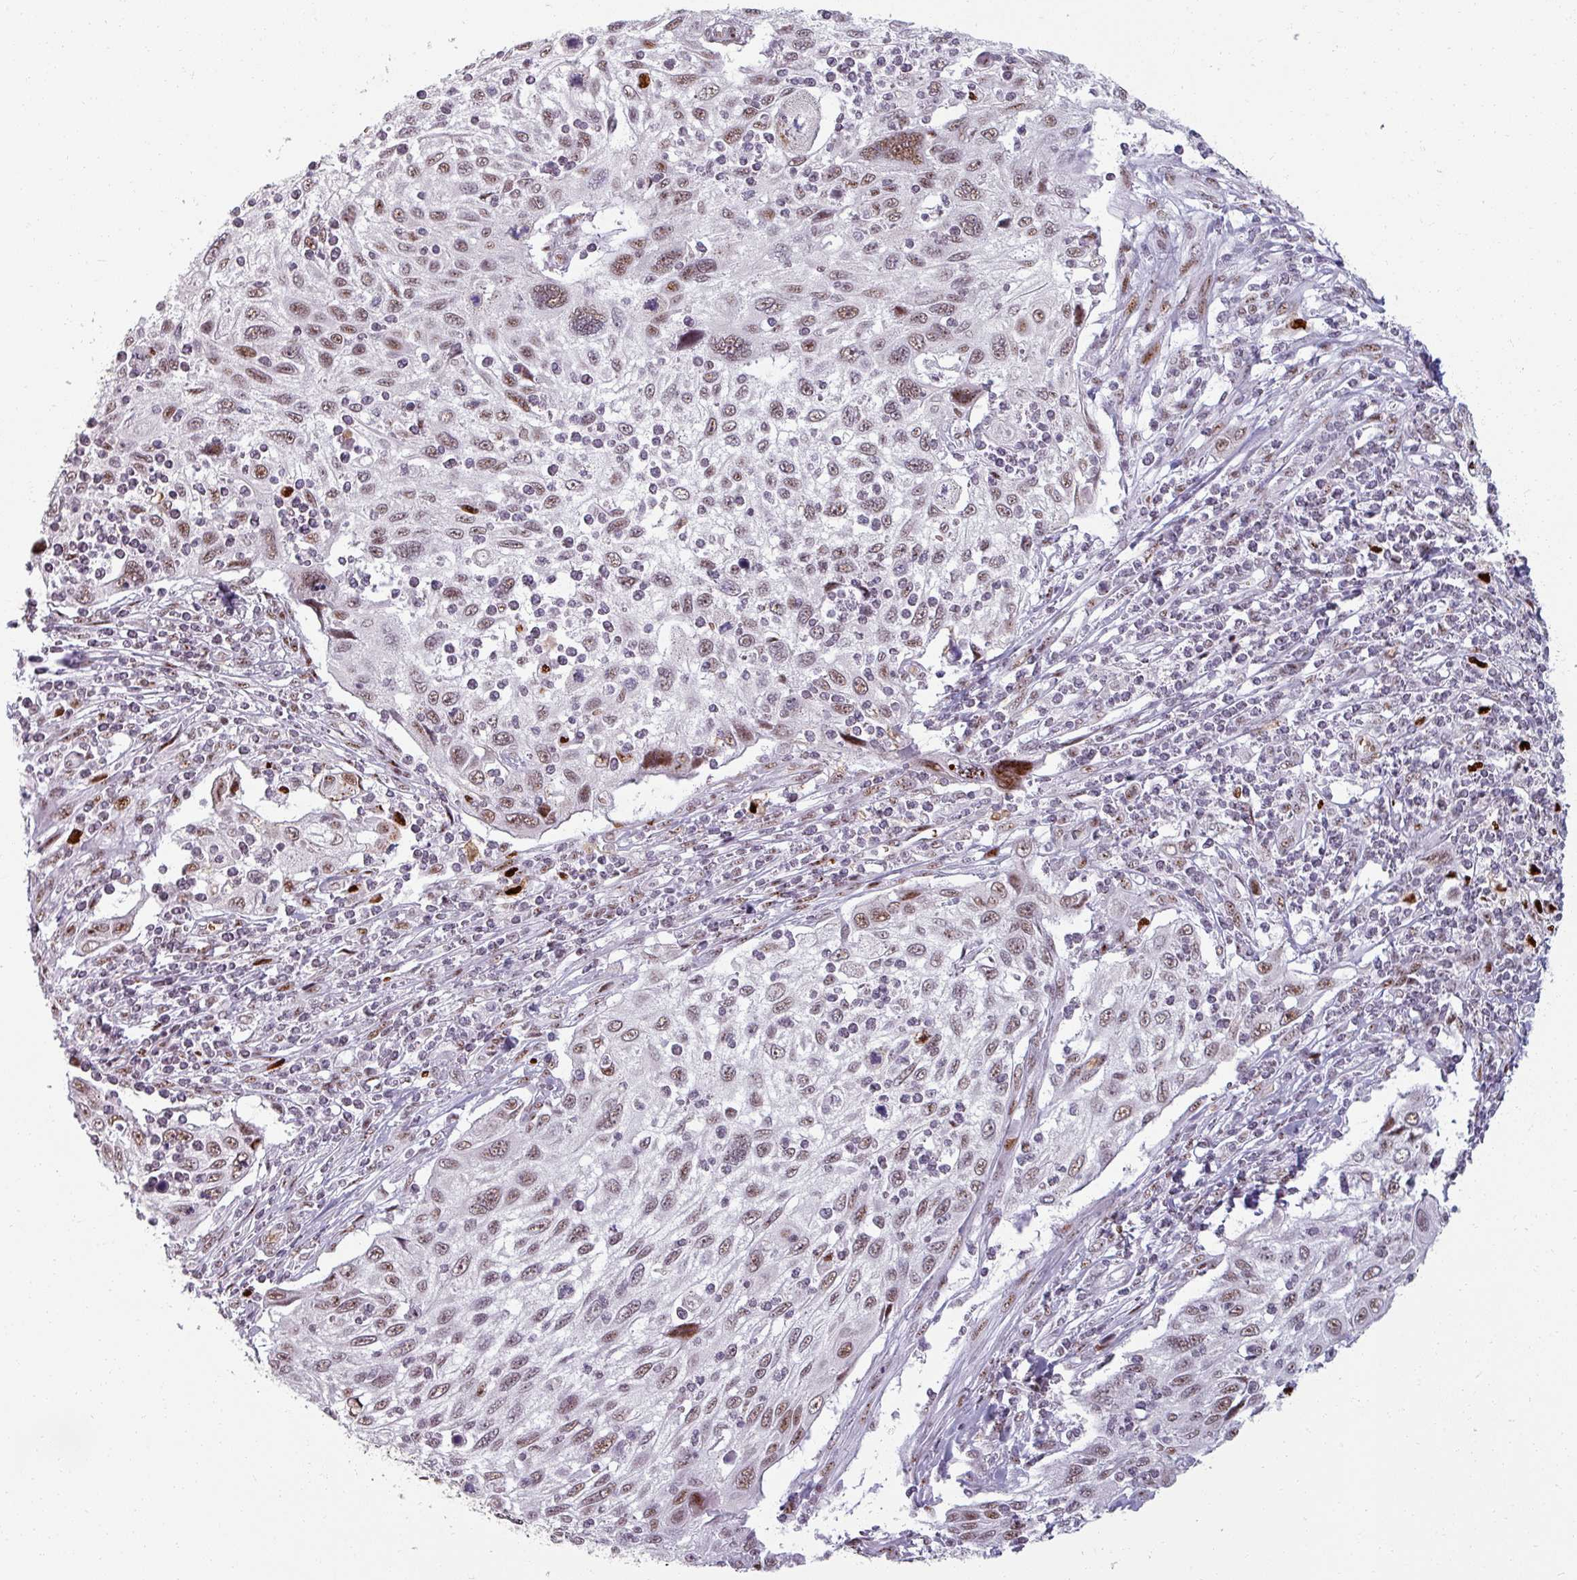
{"staining": {"intensity": "moderate", "quantity": ">75%", "location": "nuclear"}, "tissue": "cervical cancer", "cell_type": "Tumor cells", "image_type": "cancer", "snomed": [{"axis": "morphology", "description": "Squamous cell carcinoma, NOS"}, {"axis": "topography", "description": "Cervix"}], "caption": "Immunohistochemical staining of cervical cancer (squamous cell carcinoma) exhibits moderate nuclear protein staining in about >75% of tumor cells.", "gene": "NCOR1", "patient": {"sex": "female", "age": 70}}